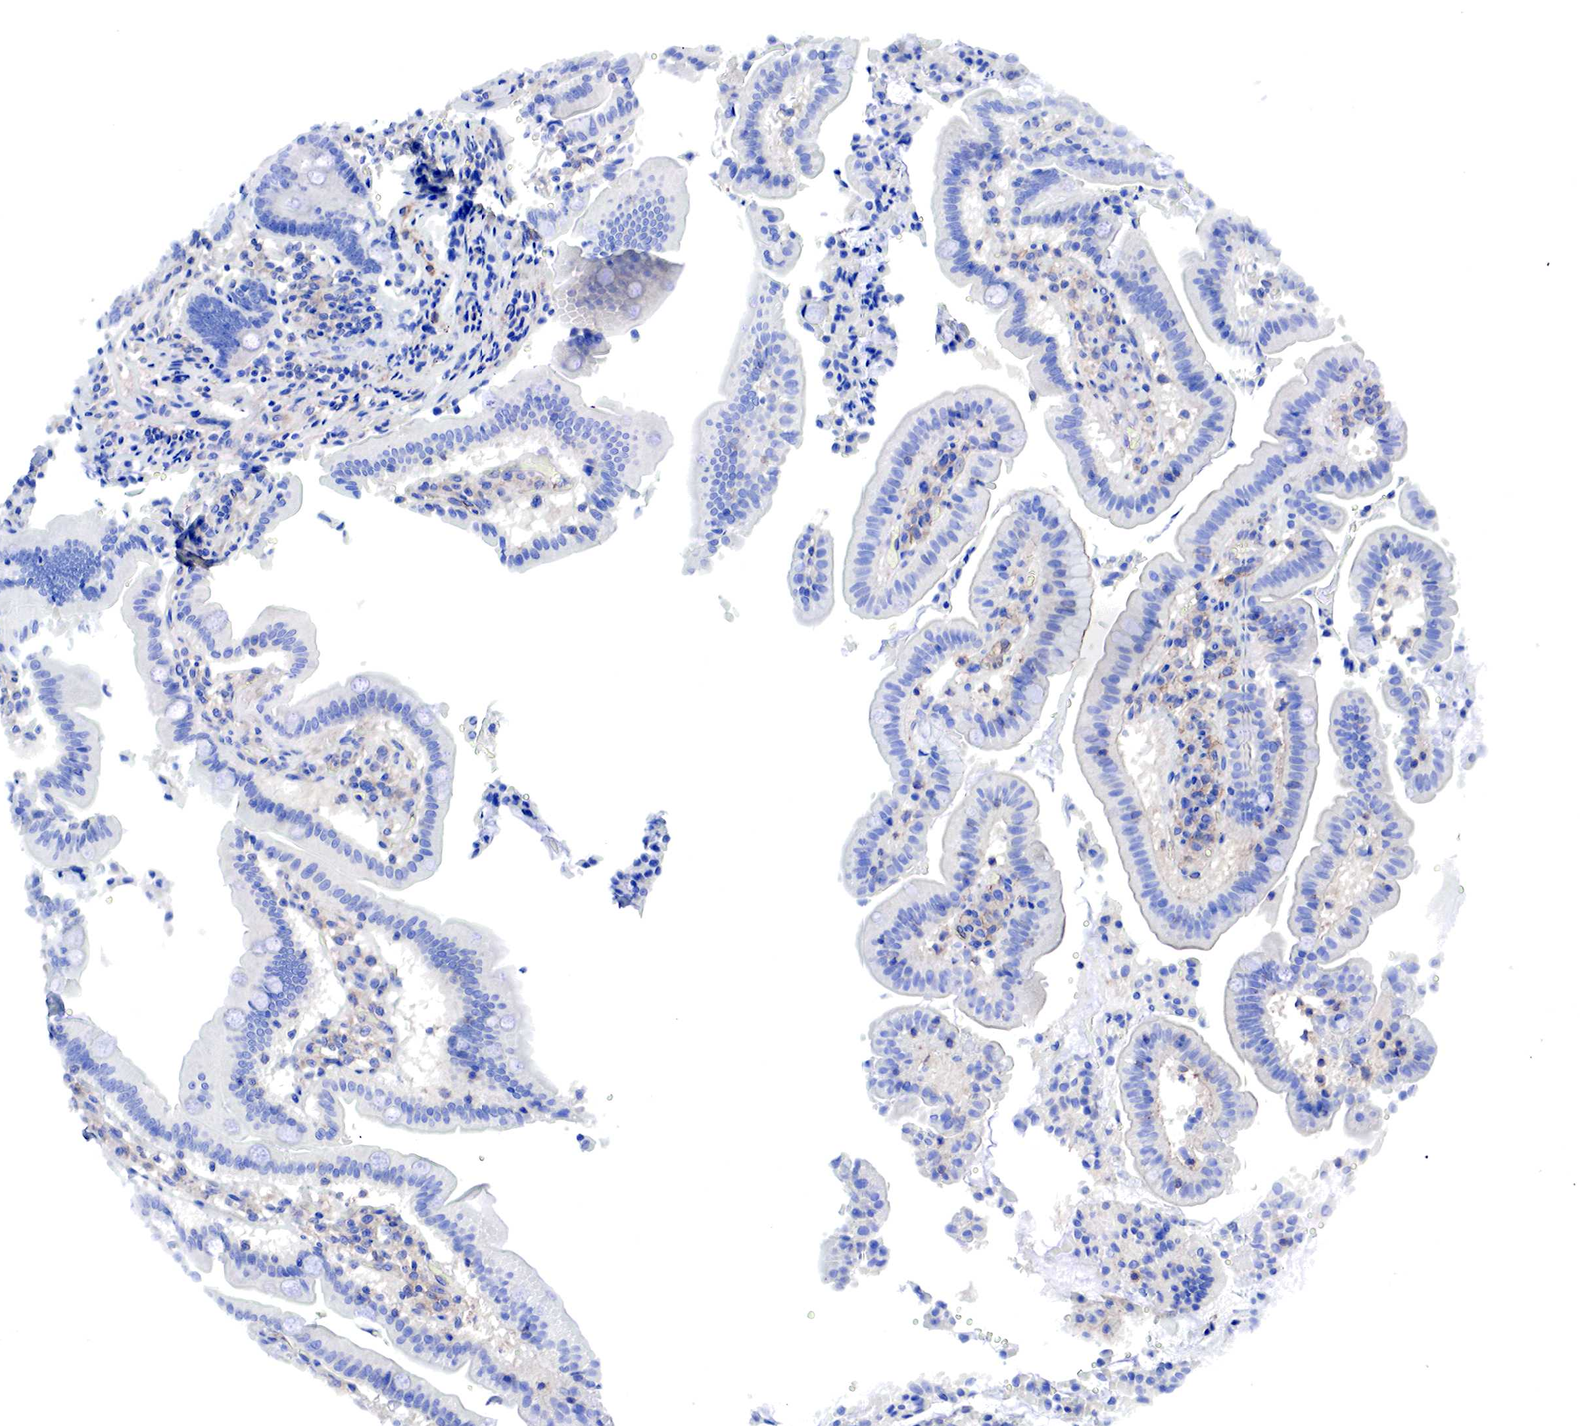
{"staining": {"intensity": "moderate", "quantity": "<25%", "location": "cytoplasmic/membranous"}, "tissue": "duodenum", "cell_type": "Glandular cells", "image_type": "normal", "snomed": [{"axis": "morphology", "description": "Normal tissue, NOS"}, {"axis": "topography", "description": "Duodenum"}], "caption": "An immunohistochemistry photomicrograph of unremarkable tissue is shown. Protein staining in brown shows moderate cytoplasmic/membranous positivity in duodenum within glandular cells.", "gene": "MSN", "patient": {"sex": "female", "age": 77}}